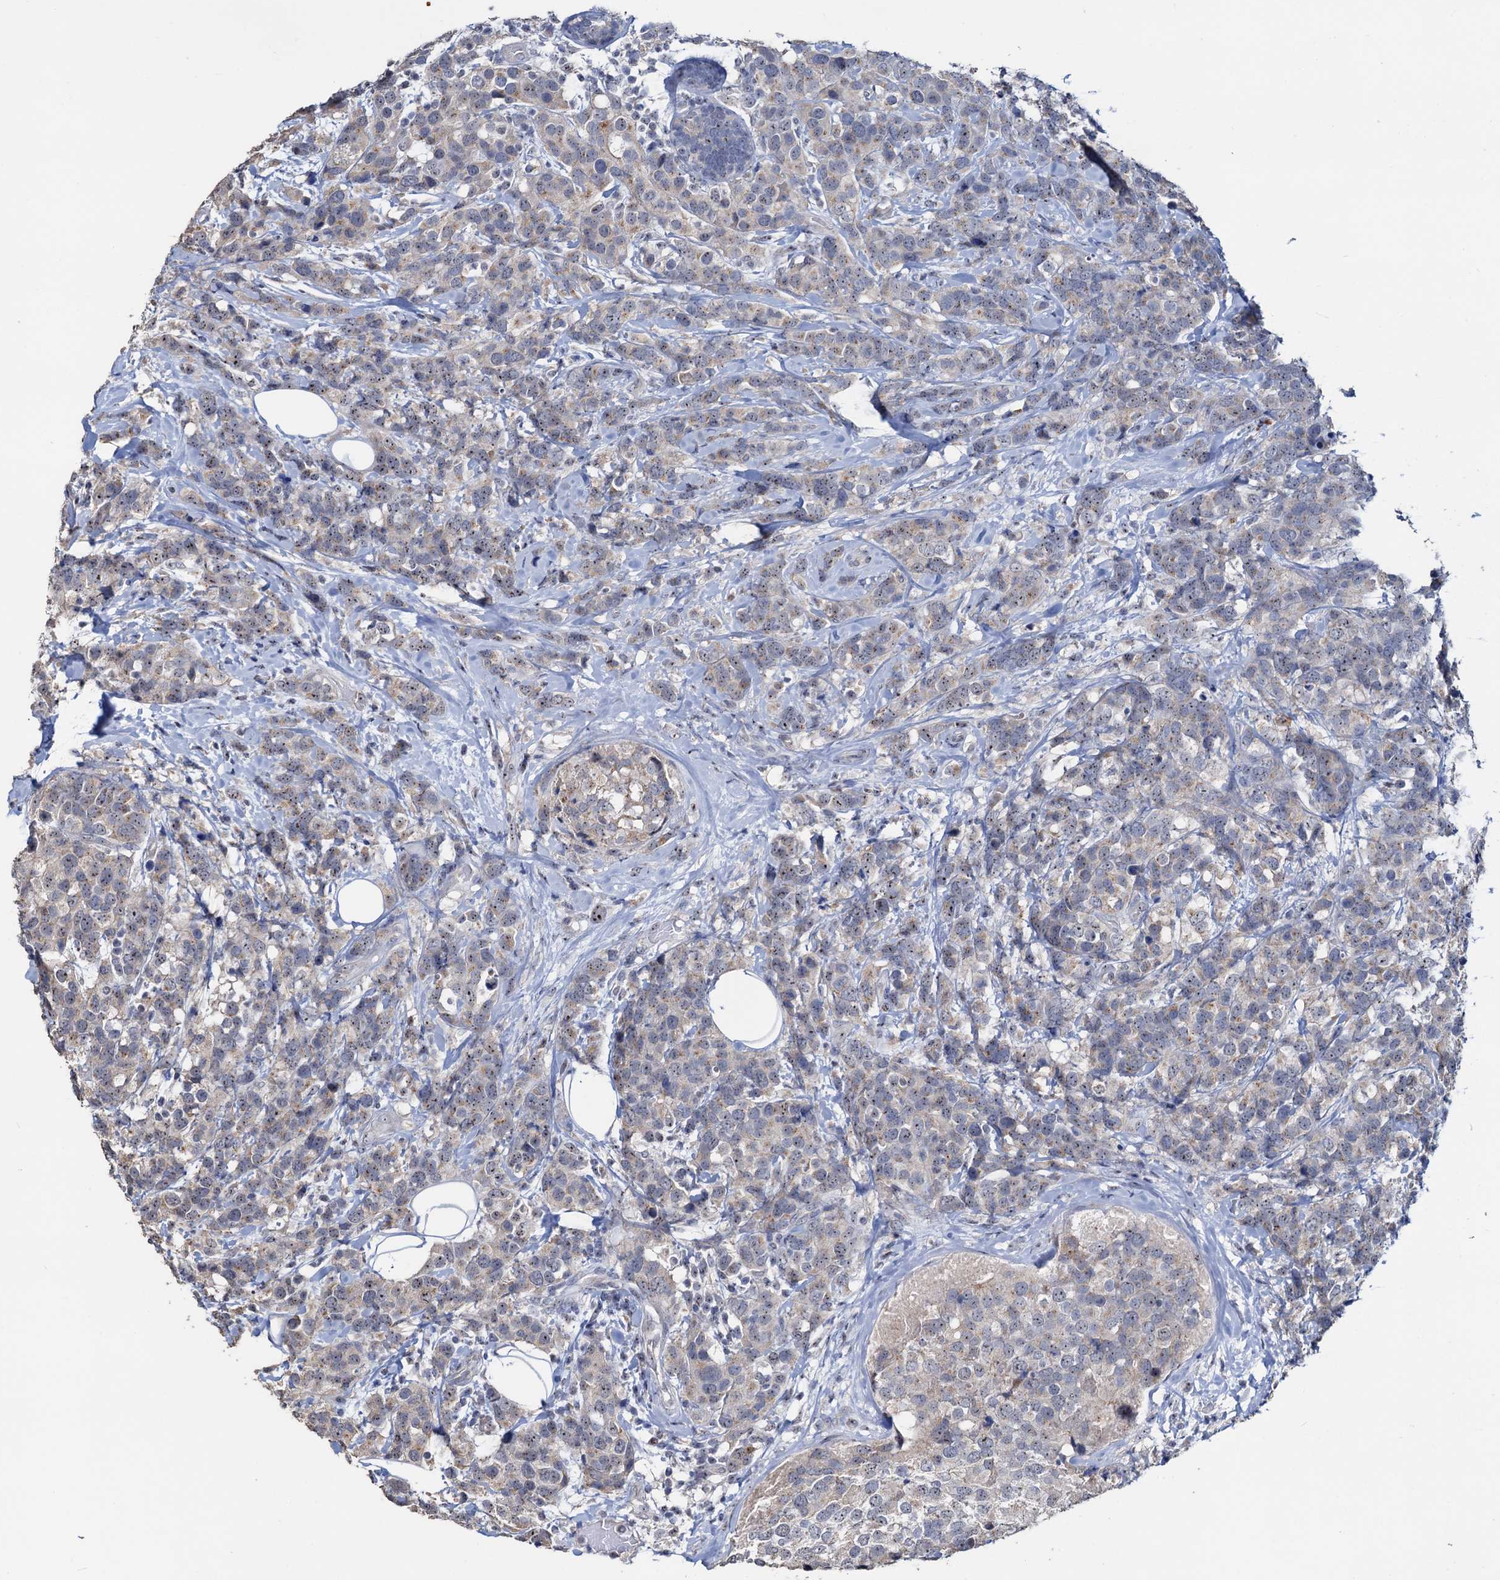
{"staining": {"intensity": "weak", "quantity": "<25%", "location": "nuclear"}, "tissue": "breast cancer", "cell_type": "Tumor cells", "image_type": "cancer", "snomed": [{"axis": "morphology", "description": "Lobular carcinoma"}, {"axis": "topography", "description": "Breast"}], "caption": "IHC histopathology image of neoplastic tissue: breast cancer stained with DAB shows no significant protein positivity in tumor cells.", "gene": "C2CD3", "patient": {"sex": "female", "age": 59}}